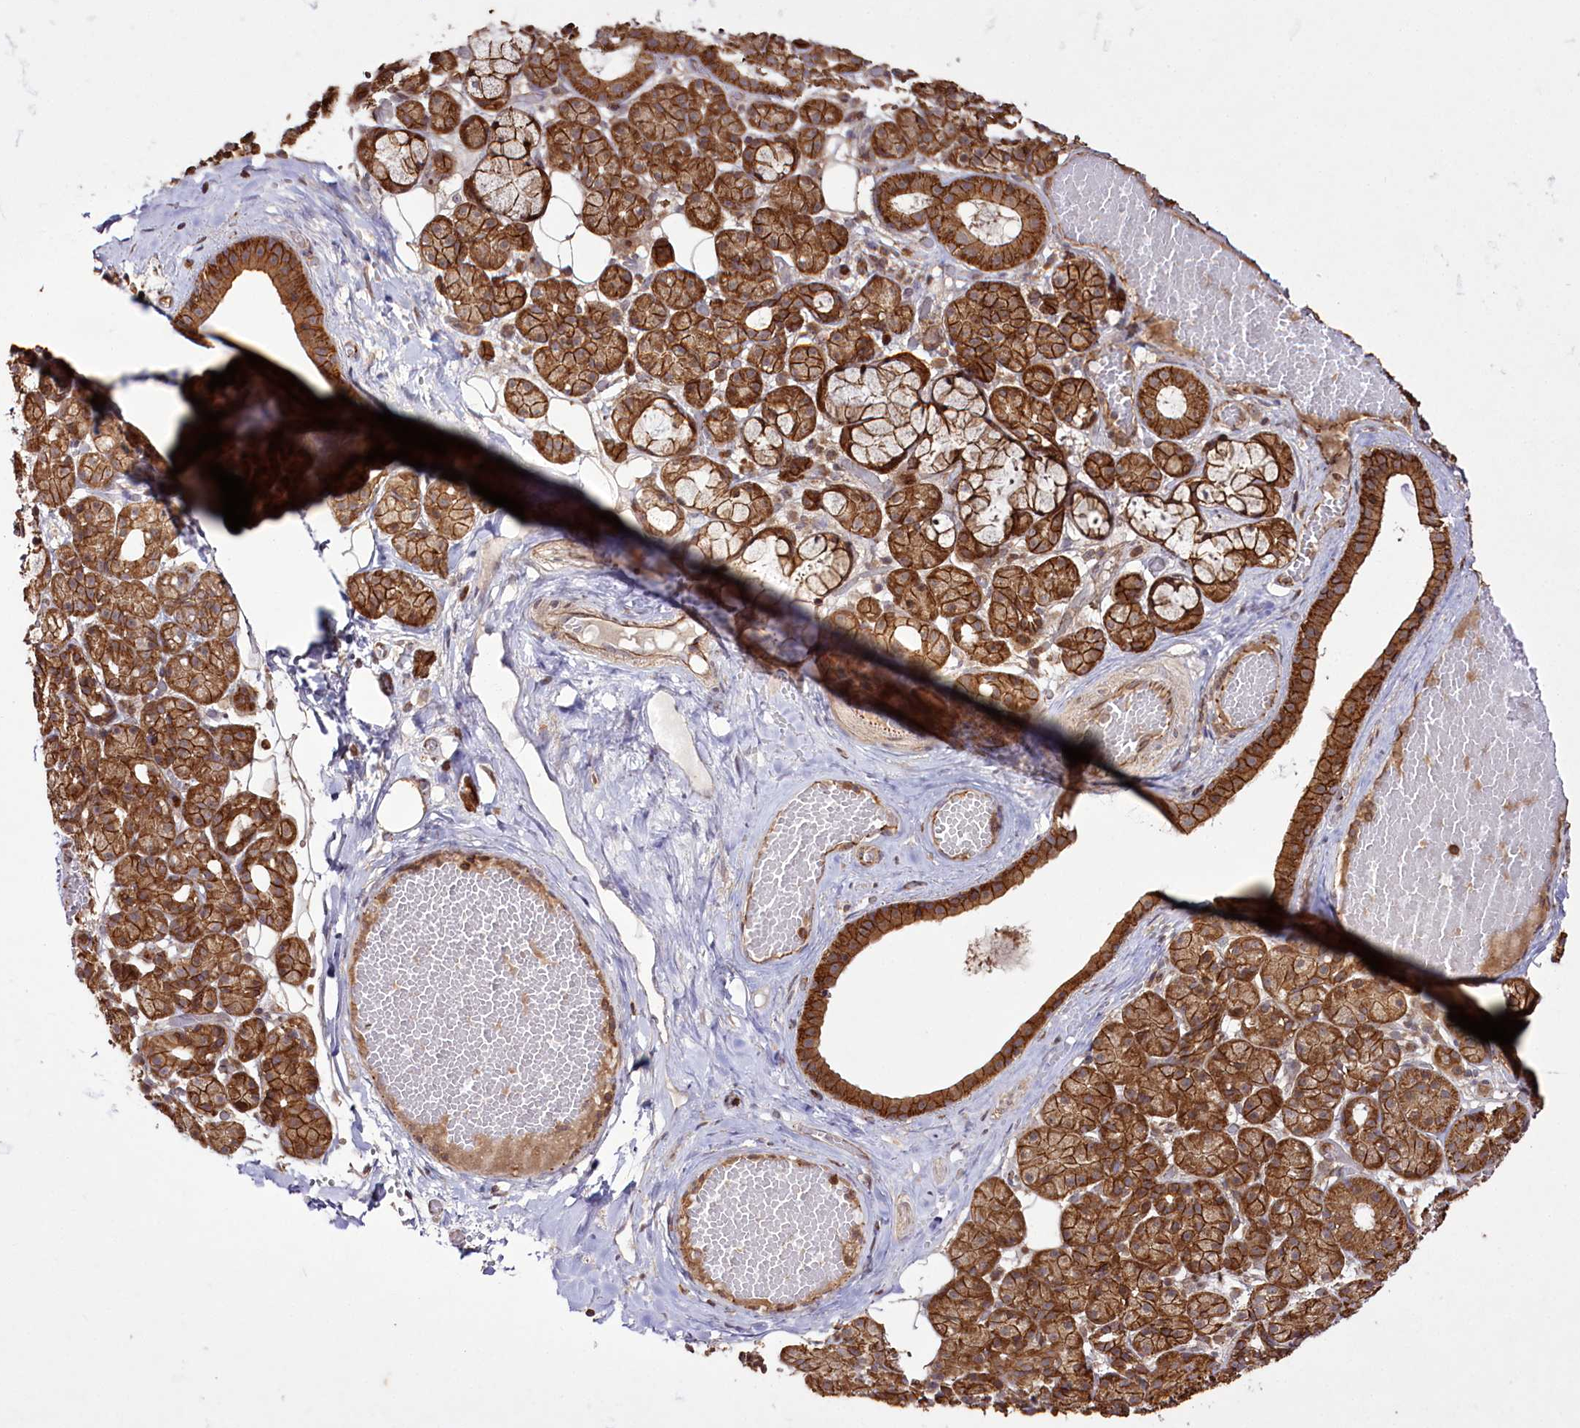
{"staining": {"intensity": "strong", "quantity": ">75%", "location": "cytoplasmic/membranous"}, "tissue": "salivary gland", "cell_type": "Glandular cells", "image_type": "normal", "snomed": [{"axis": "morphology", "description": "Normal tissue, NOS"}, {"axis": "topography", "description": "Salivary gland"}], "caption": "Glandular cells demonstrate high levels of strong cytoplasmic/membranous expression in about >75% of cells in unremarkable human salivary gland. The protein is shown in brown color, while the nuclei are stained blue.", "gene": "DHX29", "patient": {"sex": "male", "age": 63}}